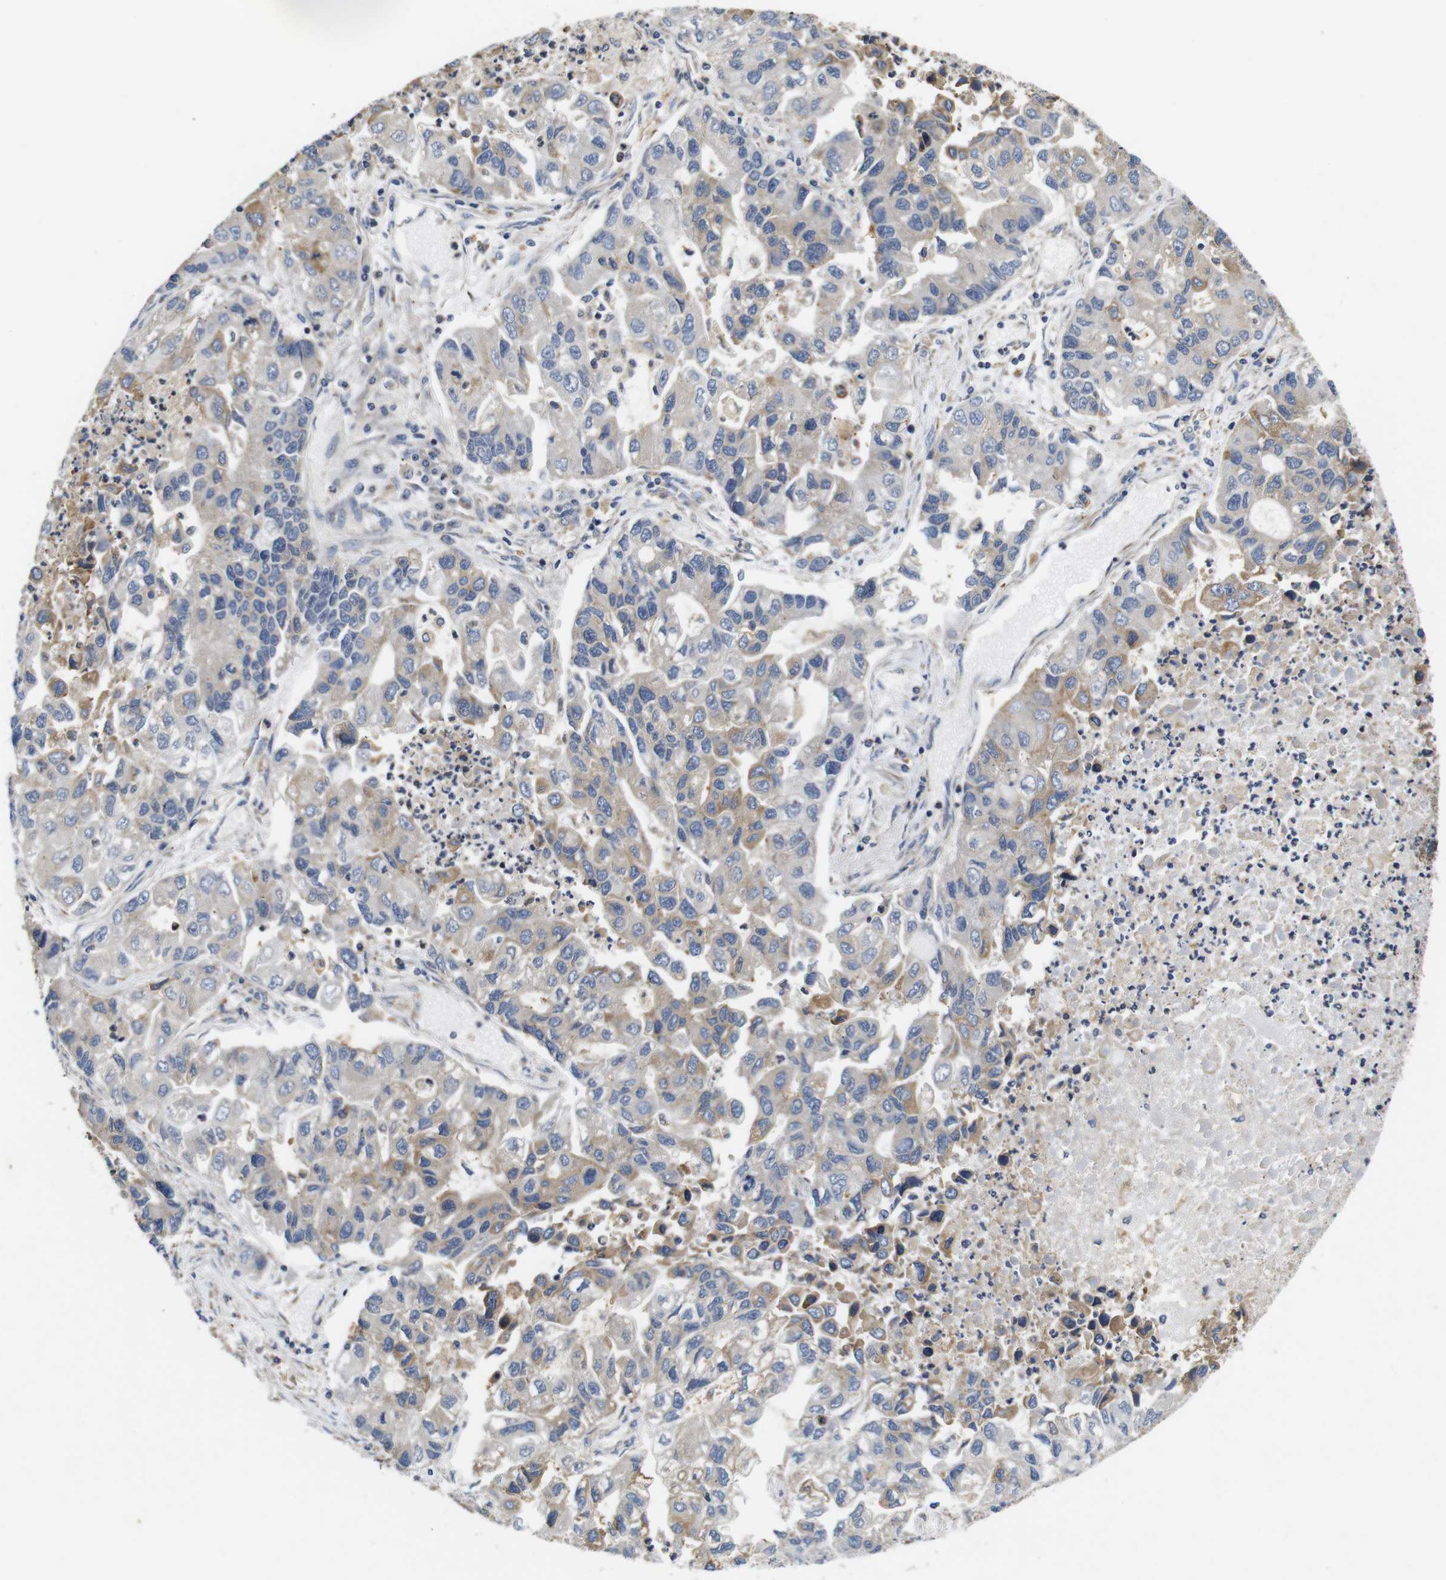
{"staining": {"intensity": "weak", "quantity": "25%-75%", "location": "cytoplasmic/membranous"}, "tissue": "lung cancer", "cell_type": "Tumor cells", "image_type": "cancer", "snomed": [{"axis": "morphology", "description": "Adenocarcinoma, NOS"}, {"axis": "topography", "description": "Lung"}], "caption": "Protein staining by immunohistochemistry (IHC) shows weak cytoplasmic/membranous expression in approximately 25%-75% of tumor cells in lung cancer (adenocarcinoma).", "gene": "MARCHF7", "patient": {"sex": "female", "age": 51}}